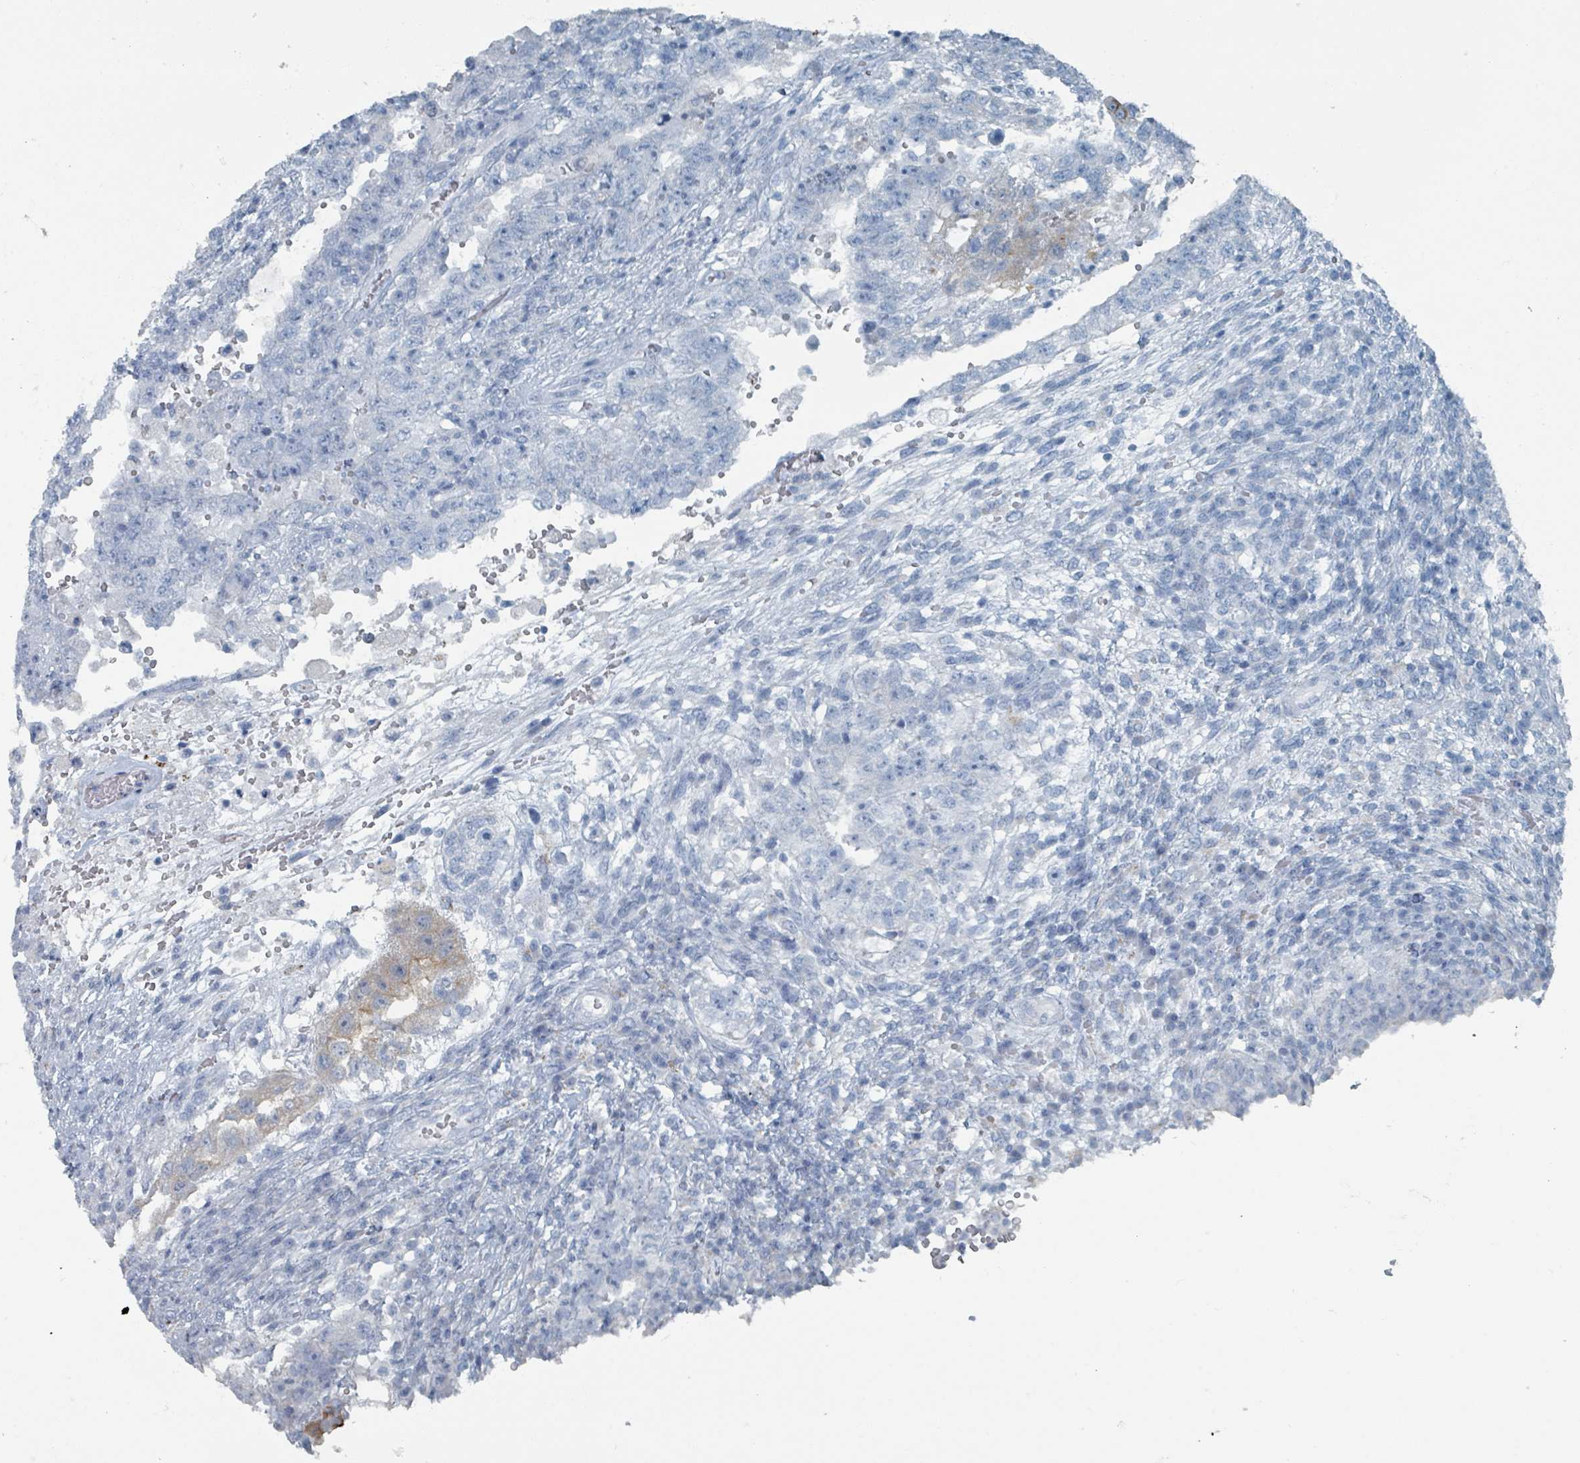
{"staining": {"intensity": "negative", "quantity": "none", "location": "none"}, "tissue": "testis cancer", "cell_type": "Tumor cells", "image_type": "cancer", "snomed": [{"axis": "morphology", "description": "Carcinoma, Embryonal, NOS"}, {"axis": "topography", "description": "Testis"}], "caption": "Tumor cells show no significant staining in testis cancer (embryonal carcinoma).", "gene": "GAMT", "patient": {"sex": "male", "age": 26}}